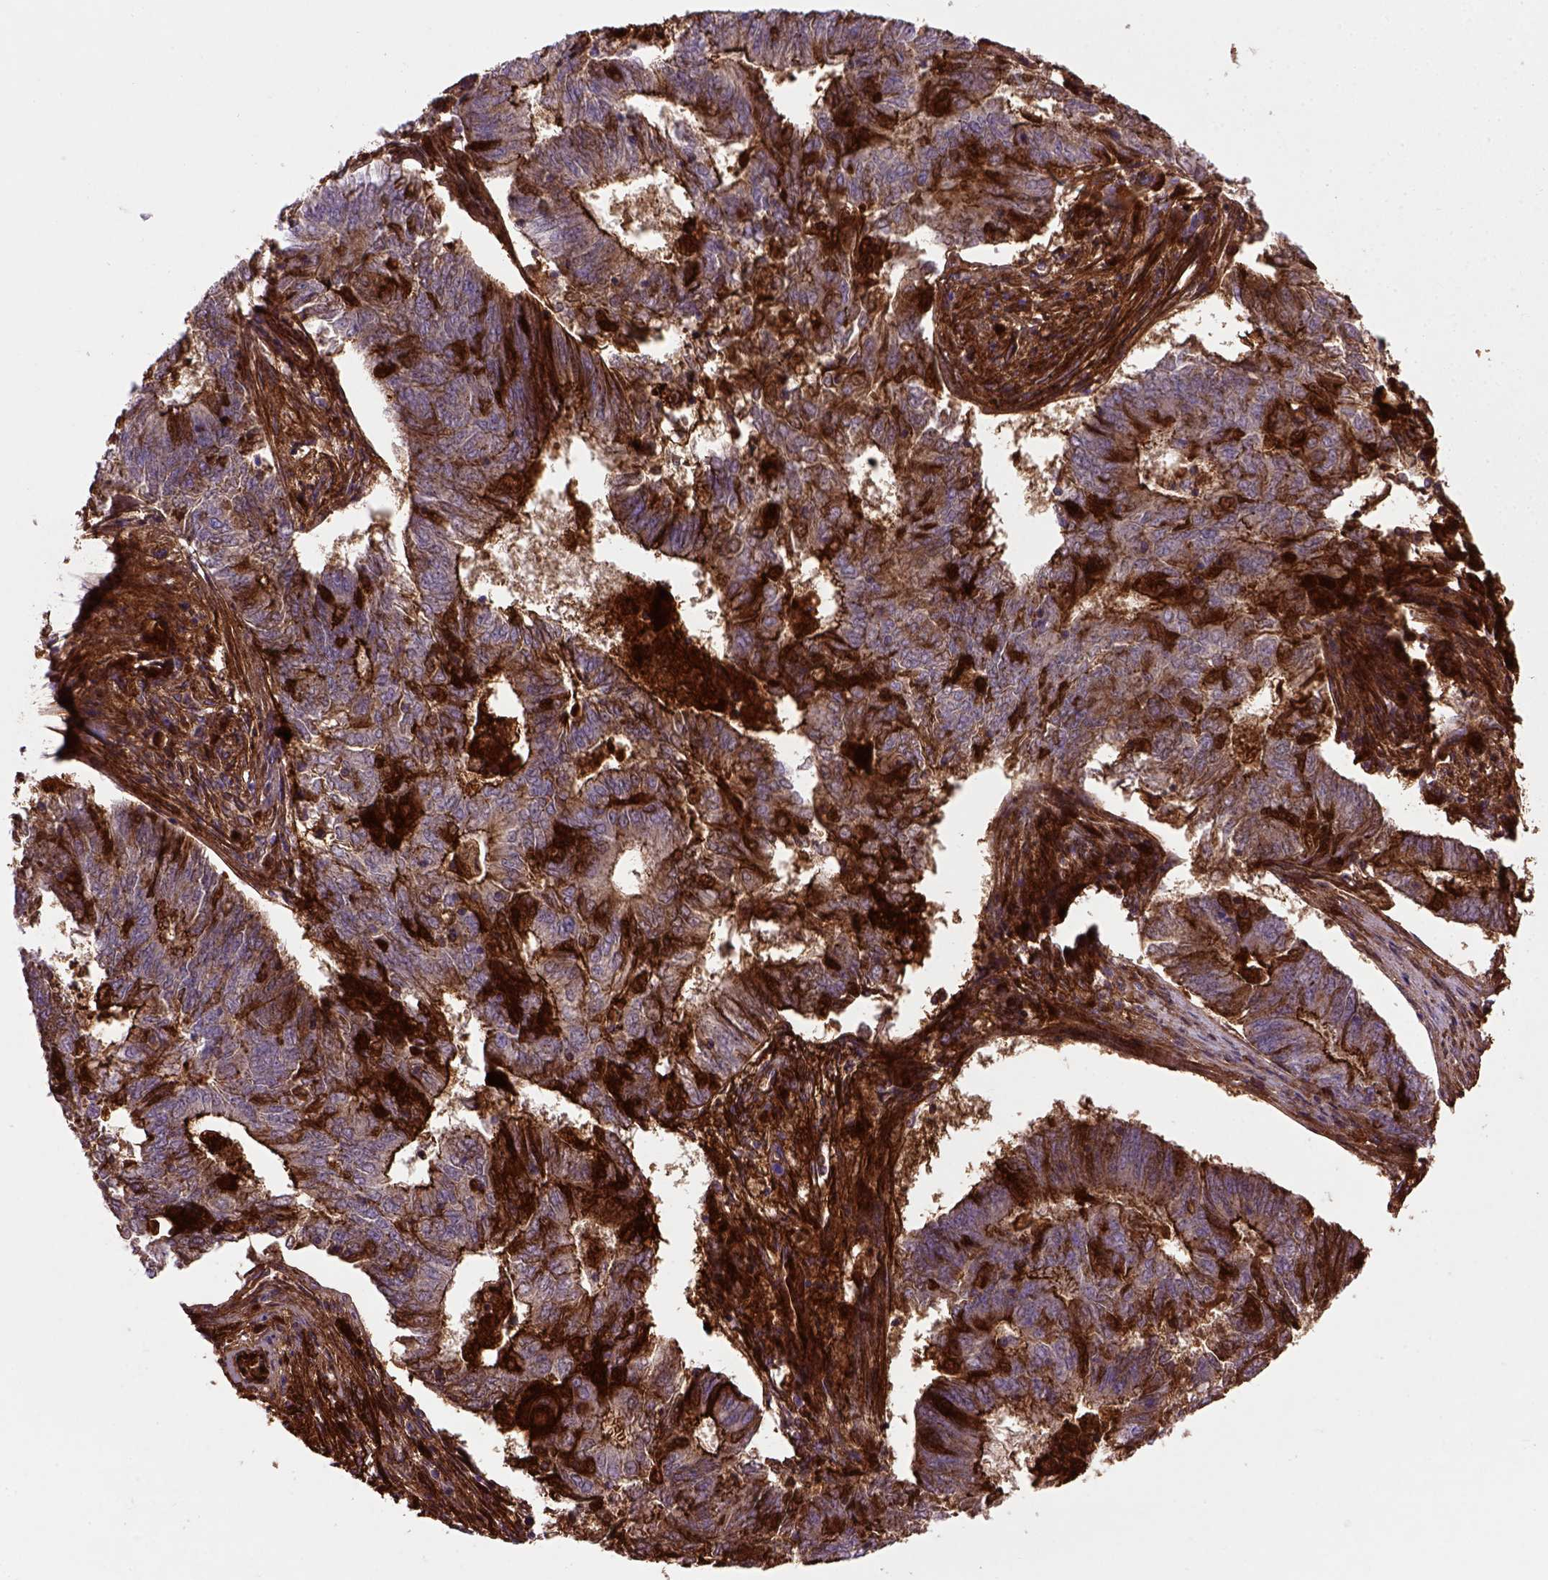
{"staining": {"intensity": "strong", "quantity": "25%-75%", "location": "cytoplasmic/membranous"}, "tissue": "endometrial cancer", "cell_type": "Tumor cells", "image_type": "cancer", "snomed": [{"axis": "morphology", "description": "Adenocarcinoma, NOS"}, {"axis": "topography", "description": "Endometrium"}], "caption": "Approximately 25%-75% of tumor cells in endometrial cancer (adenocarcinoma) display strong cytoplasmic/membranous protein expression as visualized by brown immunohistochemical staining.", "gene": "CDH1", "patient": {"sex": "female", "age": 62}}